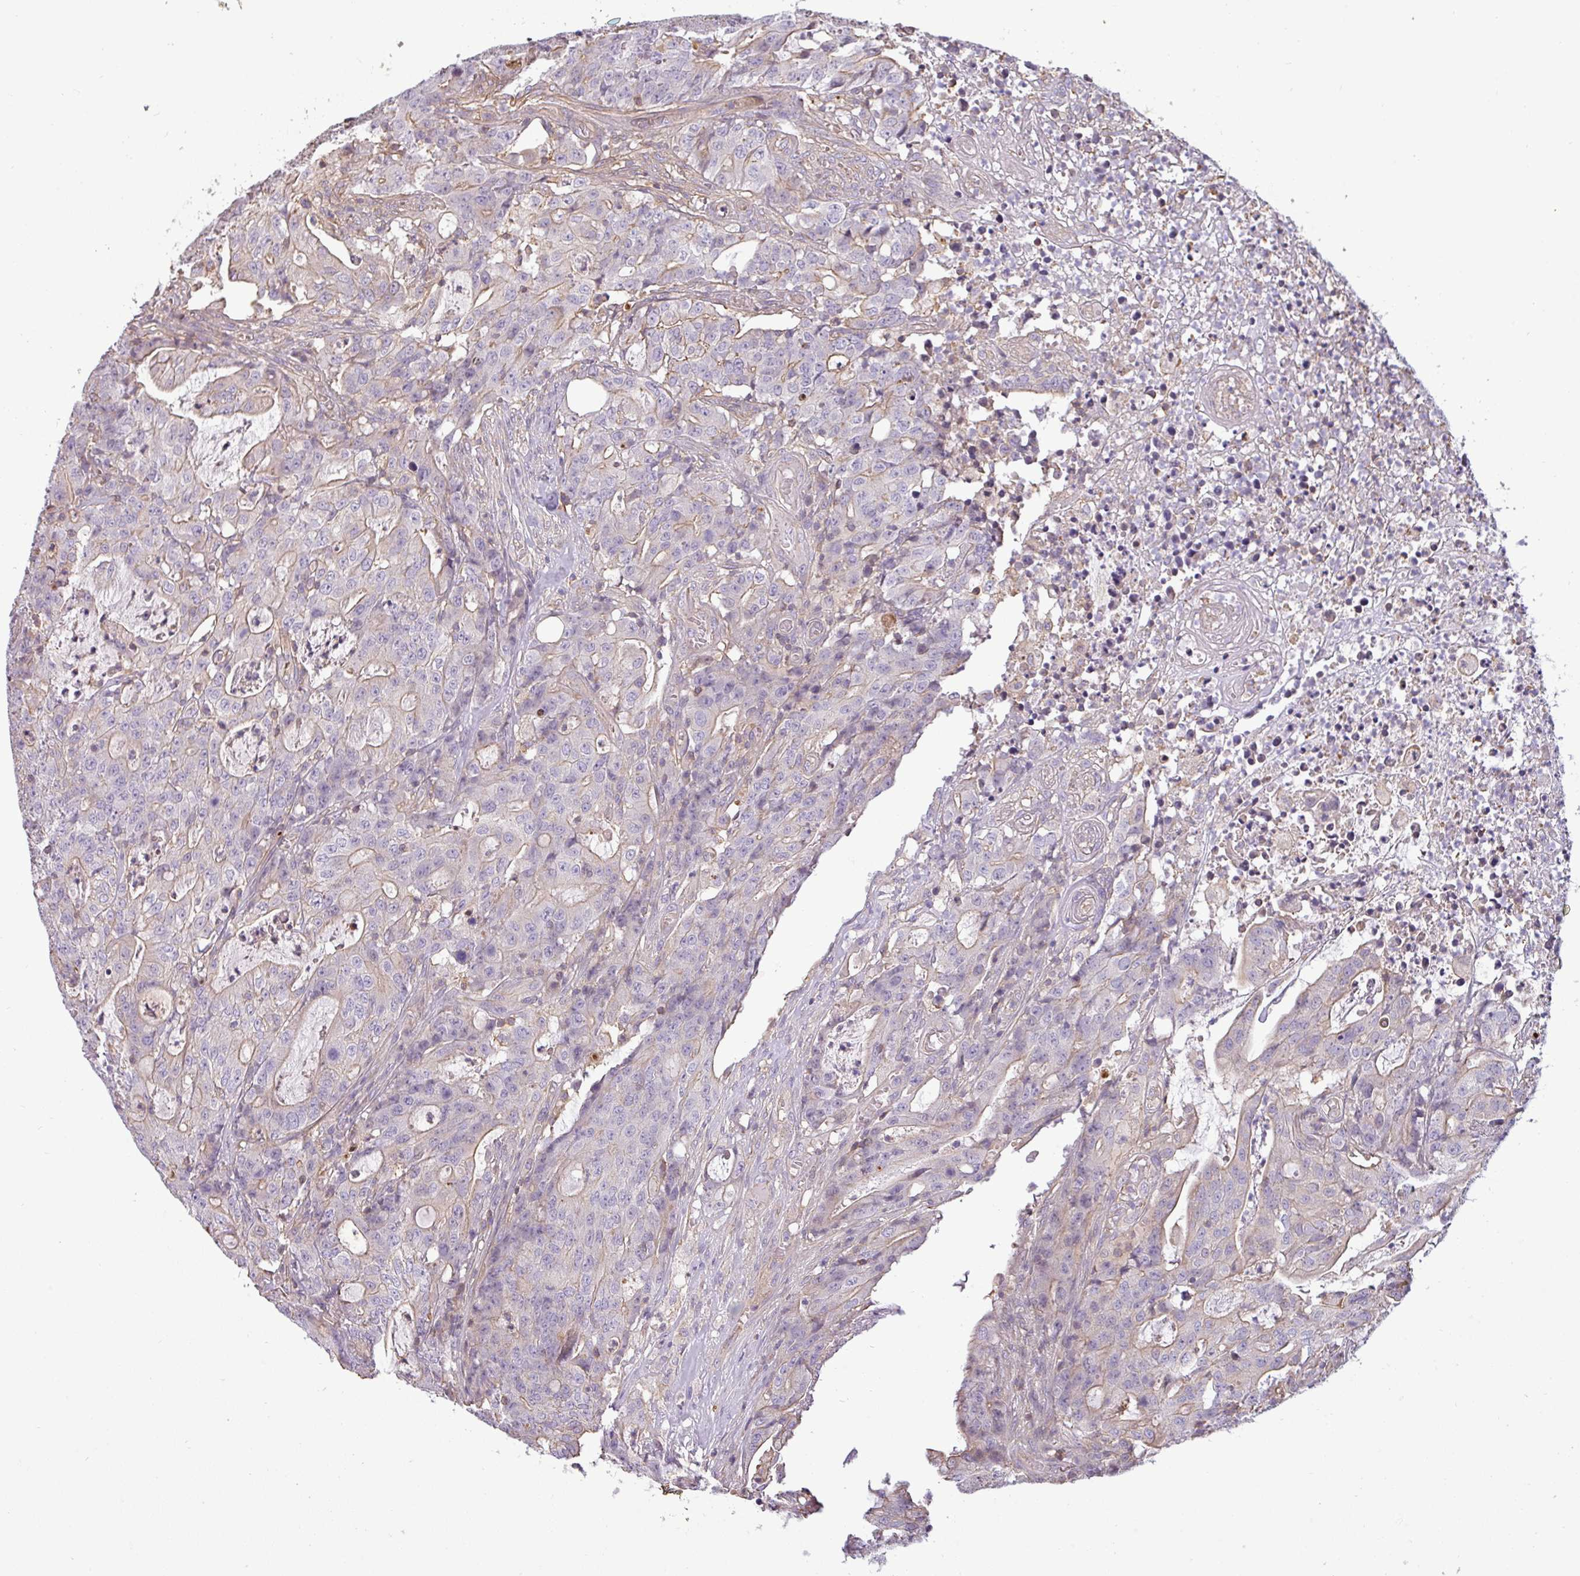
{"staining": {"intensity": "negative", "quantity": "none", "location": "none"}, "tissue": "colorectal cancer", "cell_type": "Tumor cells", "image_type": "cancer", "snomed": [{"axis": "morphology", "description": "Adenocarcinoma, NOS"}, {"axis": "topography", "description": "Colon"}], "caption": "Immunohistochemical staining of human colorectal cancer shows no significant positivity in tumor cells. (Brightfield microscopy of DAB immunohistochemistry at high magnification).", "gene": "ZNF835", "patient": {"sex": "male", "age": 83}}